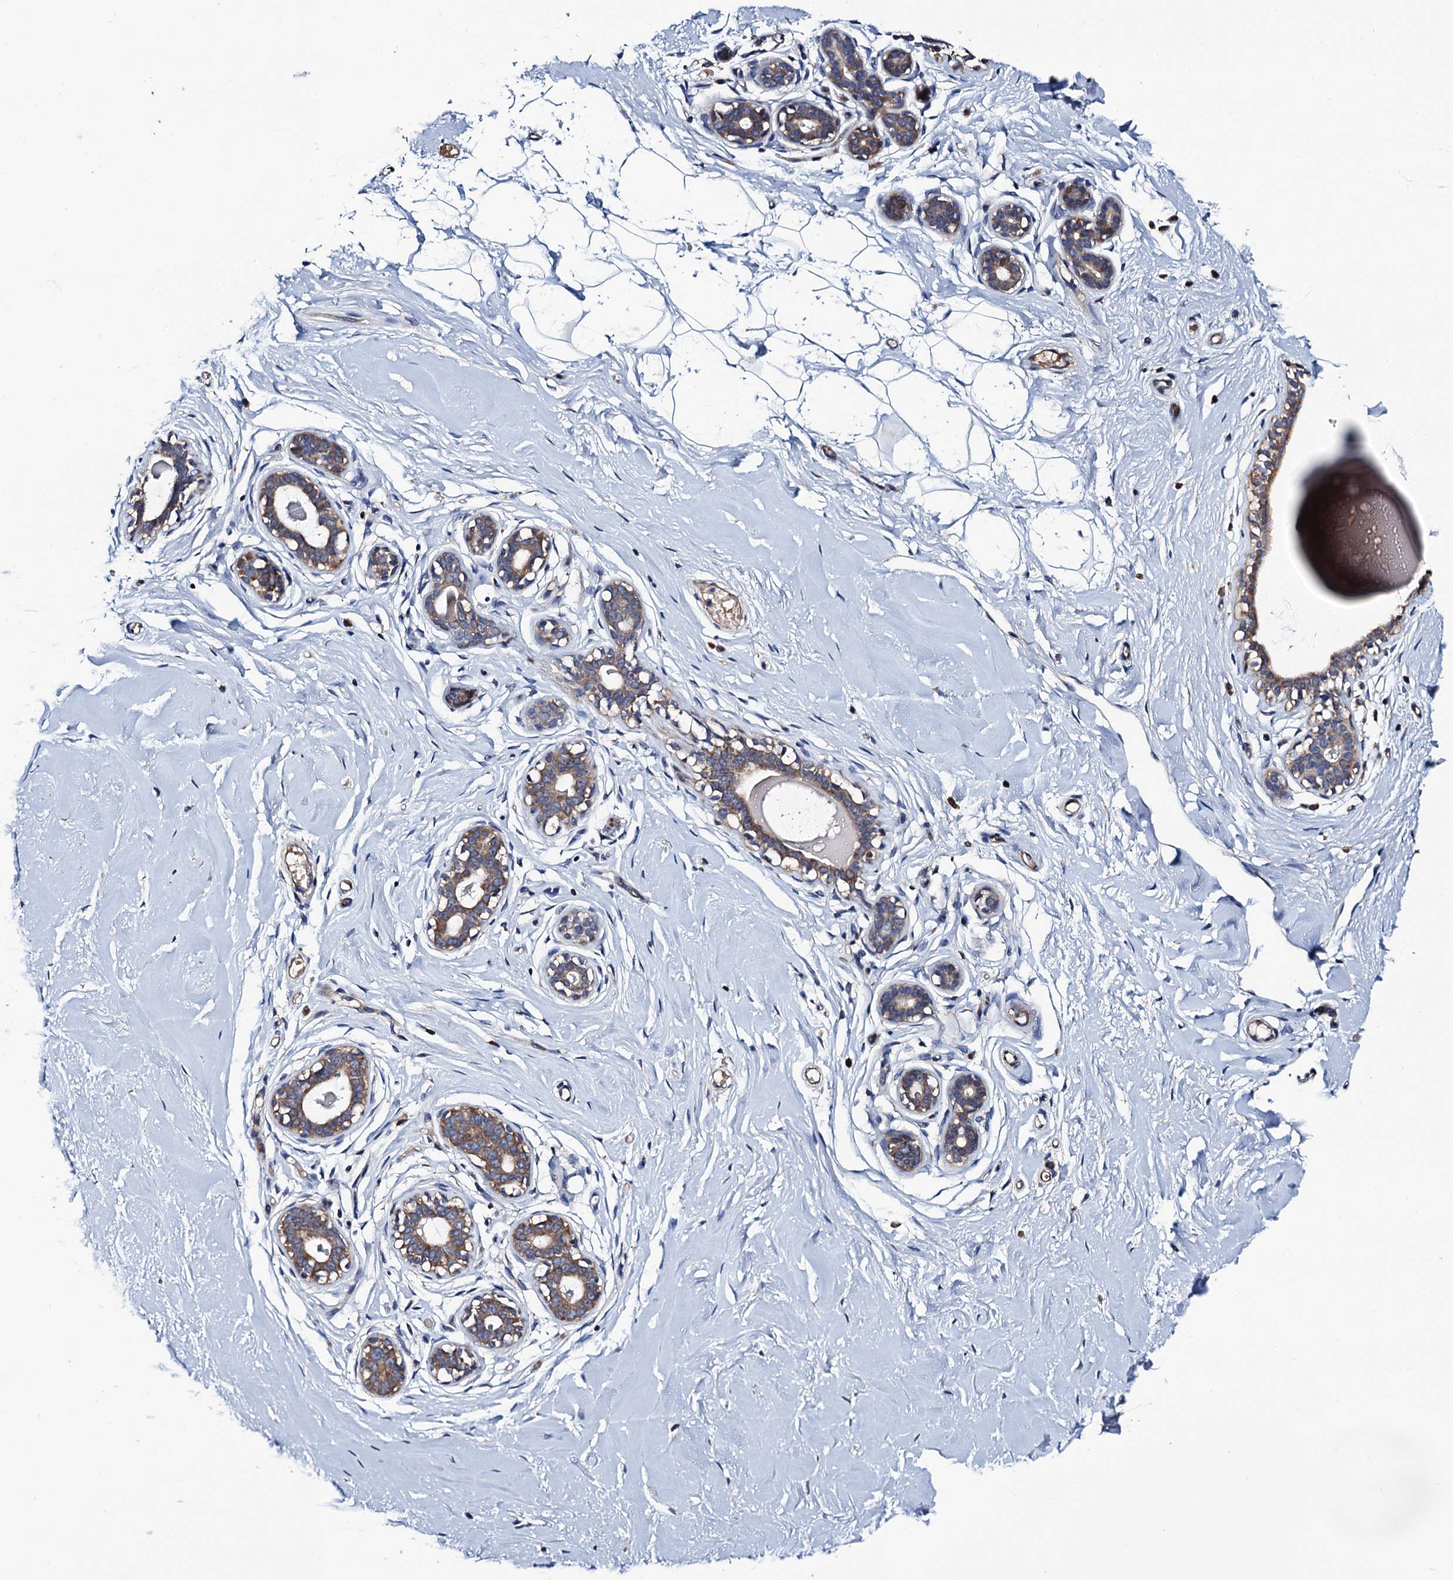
{"staining": {"intensity": "negative", "quantity": "none", "location": "none"}, "tissue": "breast", "cell_type": "Adipocytes", "image_type": "normal", "snomed": [{"axis": "morphology", "description": "Normal tissue, NOS"}, {"axis": "morphology", "description": "Adenoma, NOS"}, {"axis": "topography", "description": "Breast"}], "caption": "This photomicrograph is of unremarkable breast stained with IHC to label a protein in brown with the nuclei are counter-stained blue. There is no positivity in adipocytes. (IHC, brightfield microscopy, high magnification).", "gene": "TRMT112", "patient": {"sex": "female", "age": 23}}